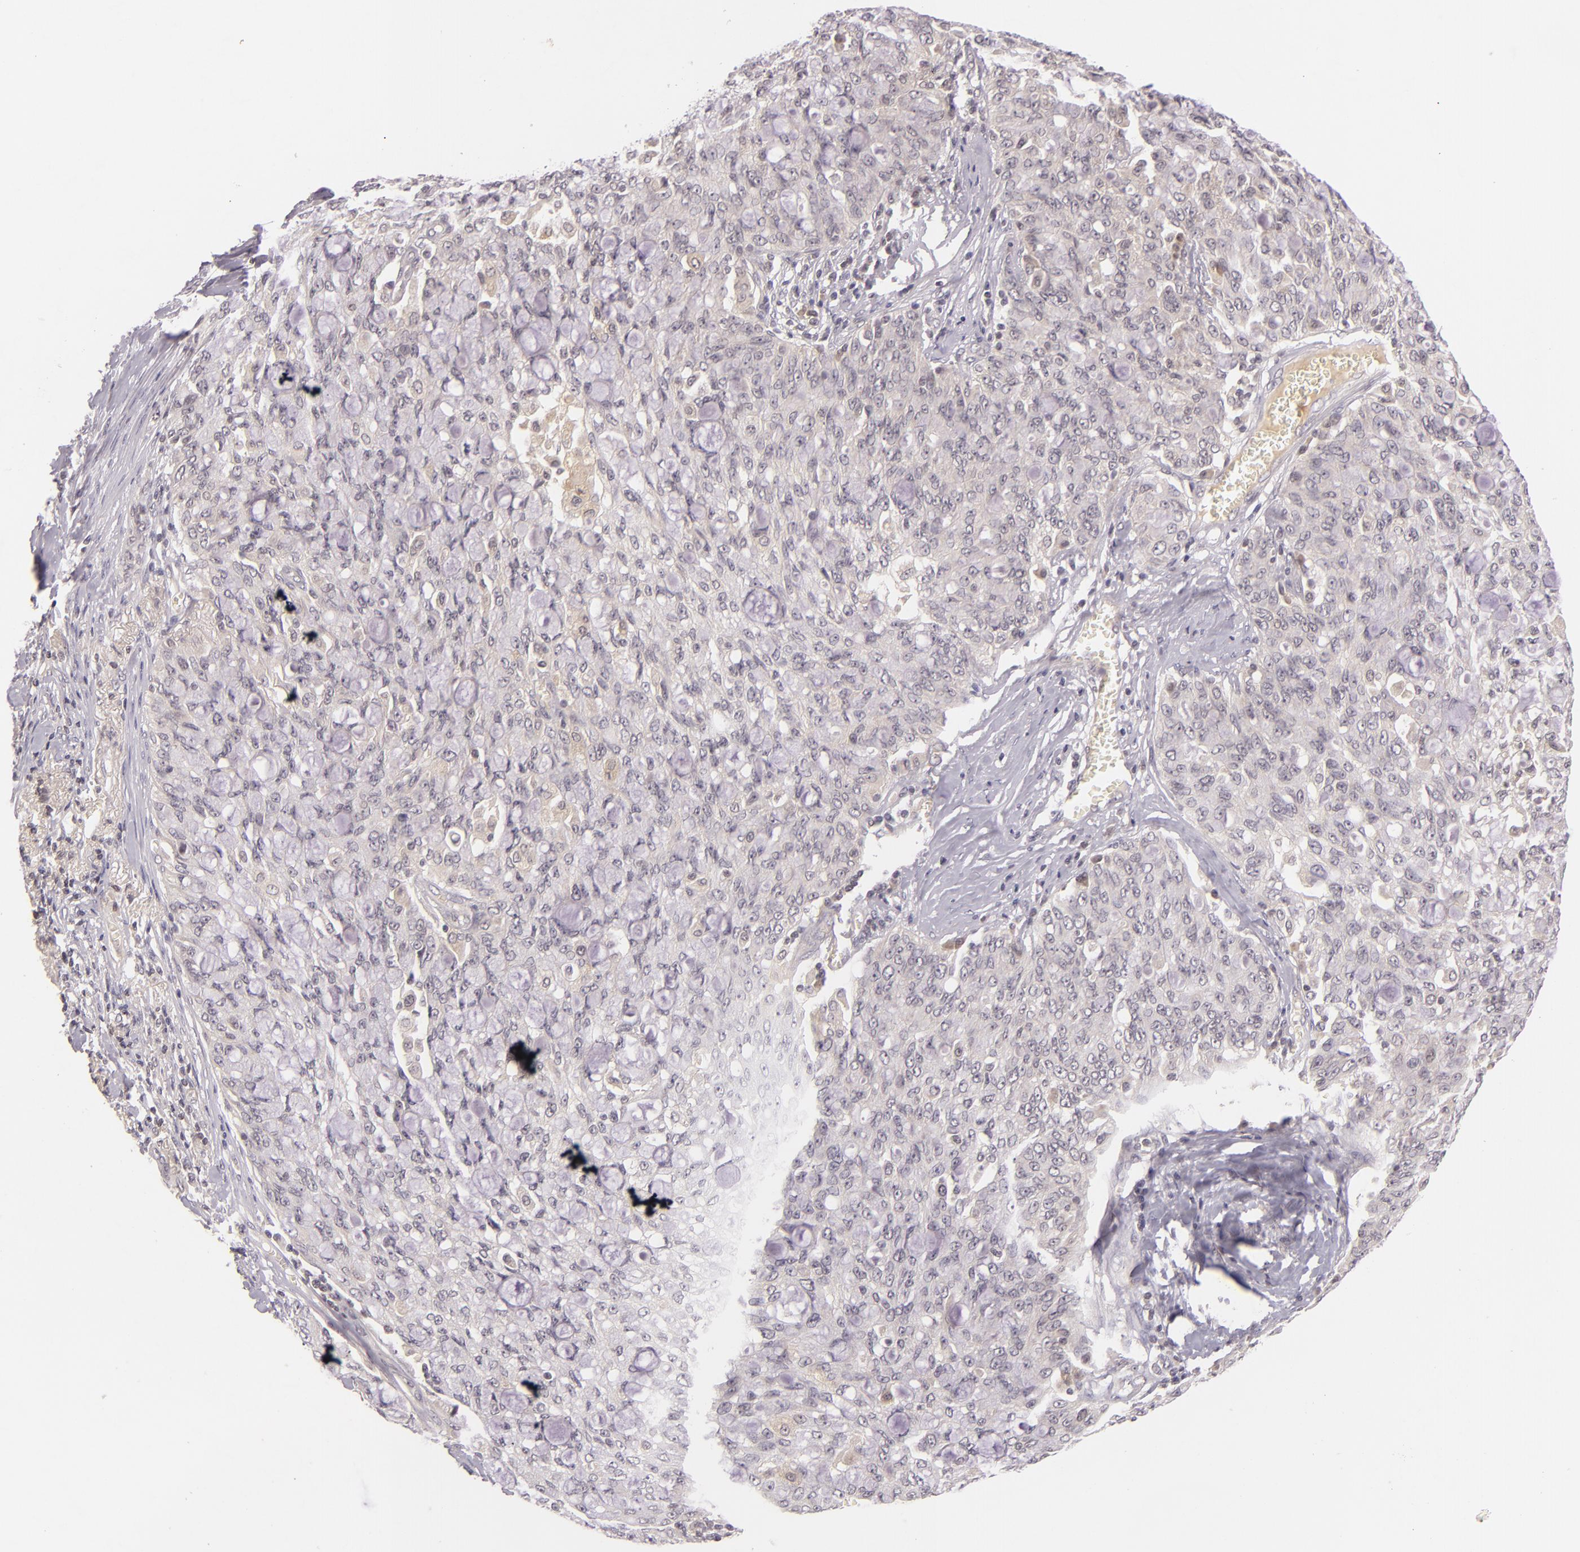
{"staining": {"intensity": "negative", "quantity": "none", "location": "none"}, "tissue": "lung cancer", "cell_type": "Tumor cells", "image_type": "cancer", "snomed": [{"axis": "morphology", "description": "Adenocarcinoma, NOS"}, {"axis": "topography", "description": "Lung"}], "caption": "Immunohistochemical staining of adenocarcinoma (lung) shows no significant staining in tumor cells.", "gene": "CASP8", "patient": {"sex": "female", "age": 44}}